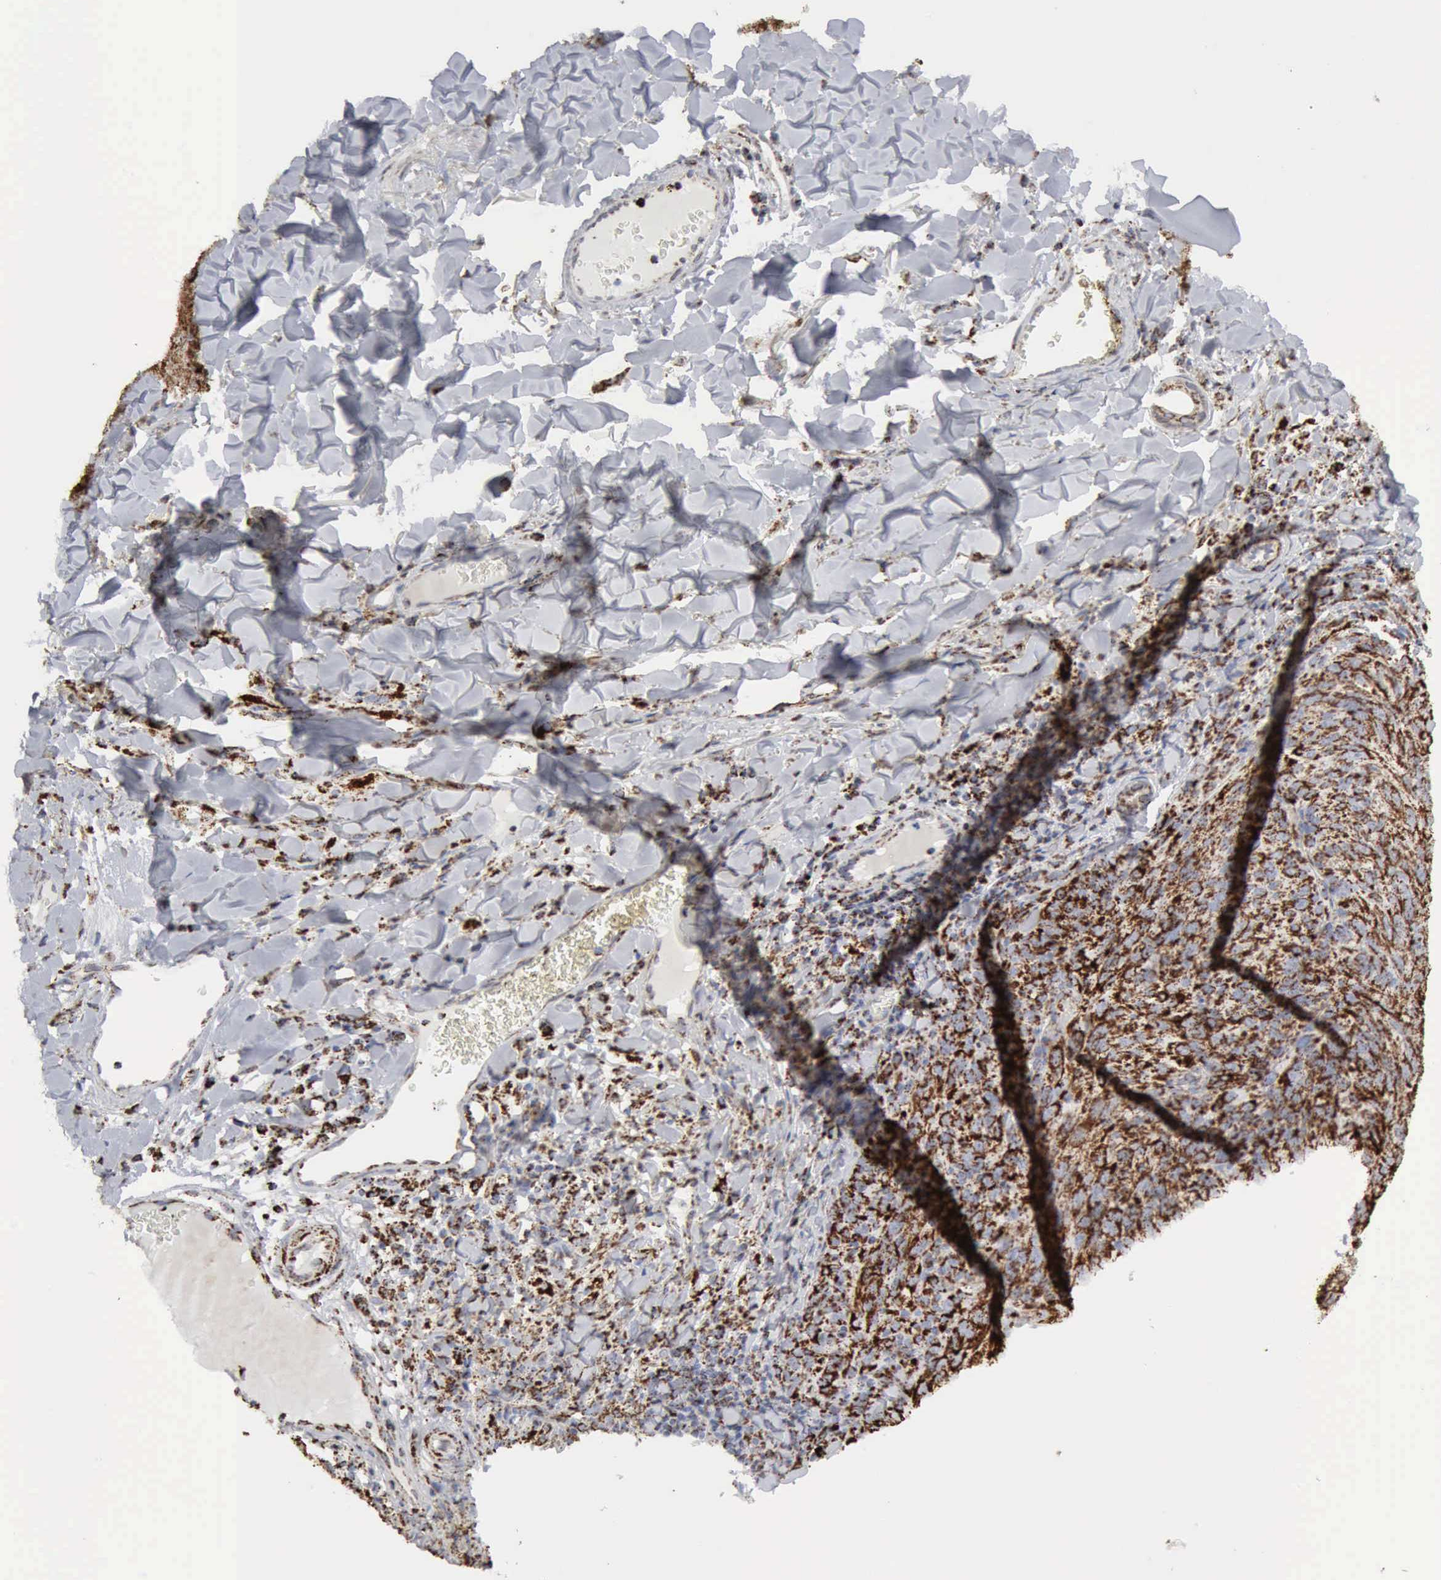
{"staining": {"intensity": "strong", "quantity": ">75%", "location": "cytoplasmic/membranous"}, "tissue": "melanoma", "cell_type": "Tumor cells", "image_type": "cancer", "snomed": [{"axis": "morphology", "description": "Malignant melanoma, NOS"}, {"axis": "topography", "description": "Skin"}], "caption": "Protein staining of malignant melanoma tissue exhibits strong cytoplasmic/membranous expression in about >75% of tumor cells. Immunohistochemistry (ihc) stains the protein of interest in brown and the nuclei are stained blue.", "gene": "ACO2", "patient": {"sex": "male", "age": 76}}